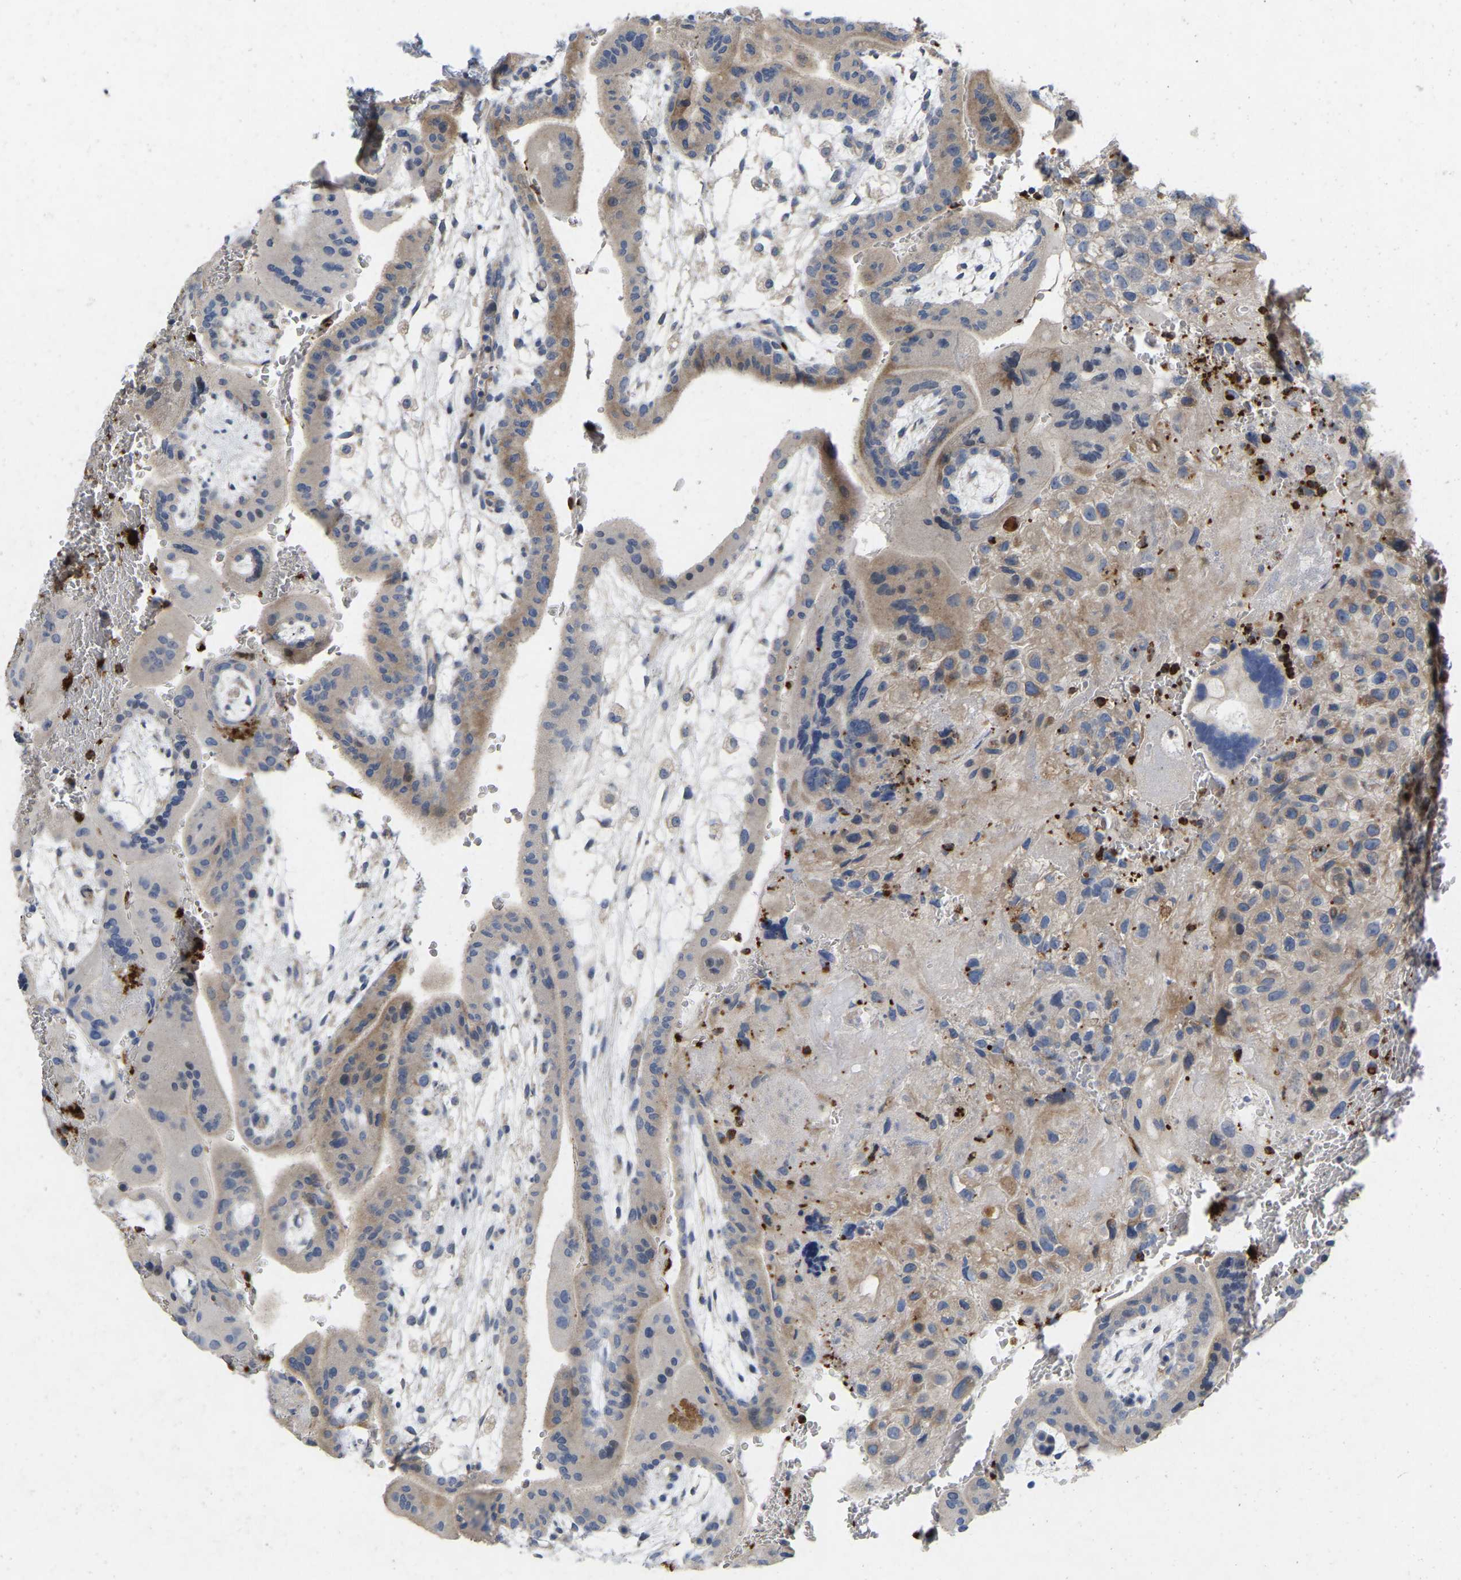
{"staining": {"intensity": "moderate", "quantity": "25%-75%", "location": "cytoplasmic/membranous"}, "tissue": "placenta", "cell_type": "Decidual cells", "image_type": "normal", "snomed": [{"axis": "morphology", "description": "Normal tissue, NOS"}, {"axis": "topography", "description": "Placenta"}], "caption": "Unremarkable placenta was stained to show a protein in brown. There is medium levels of moderate cytoplasmic/membranous expression in approximately 25%-75% of decidual cells. The staining was performed using DAB (3,3'-diaminobenzidine), with brown indicating positive protein expression. Nuclei are stained blue with hematoxylin.", "gene": "RHEB", "patient": {"sex": "female", "age": 35}}